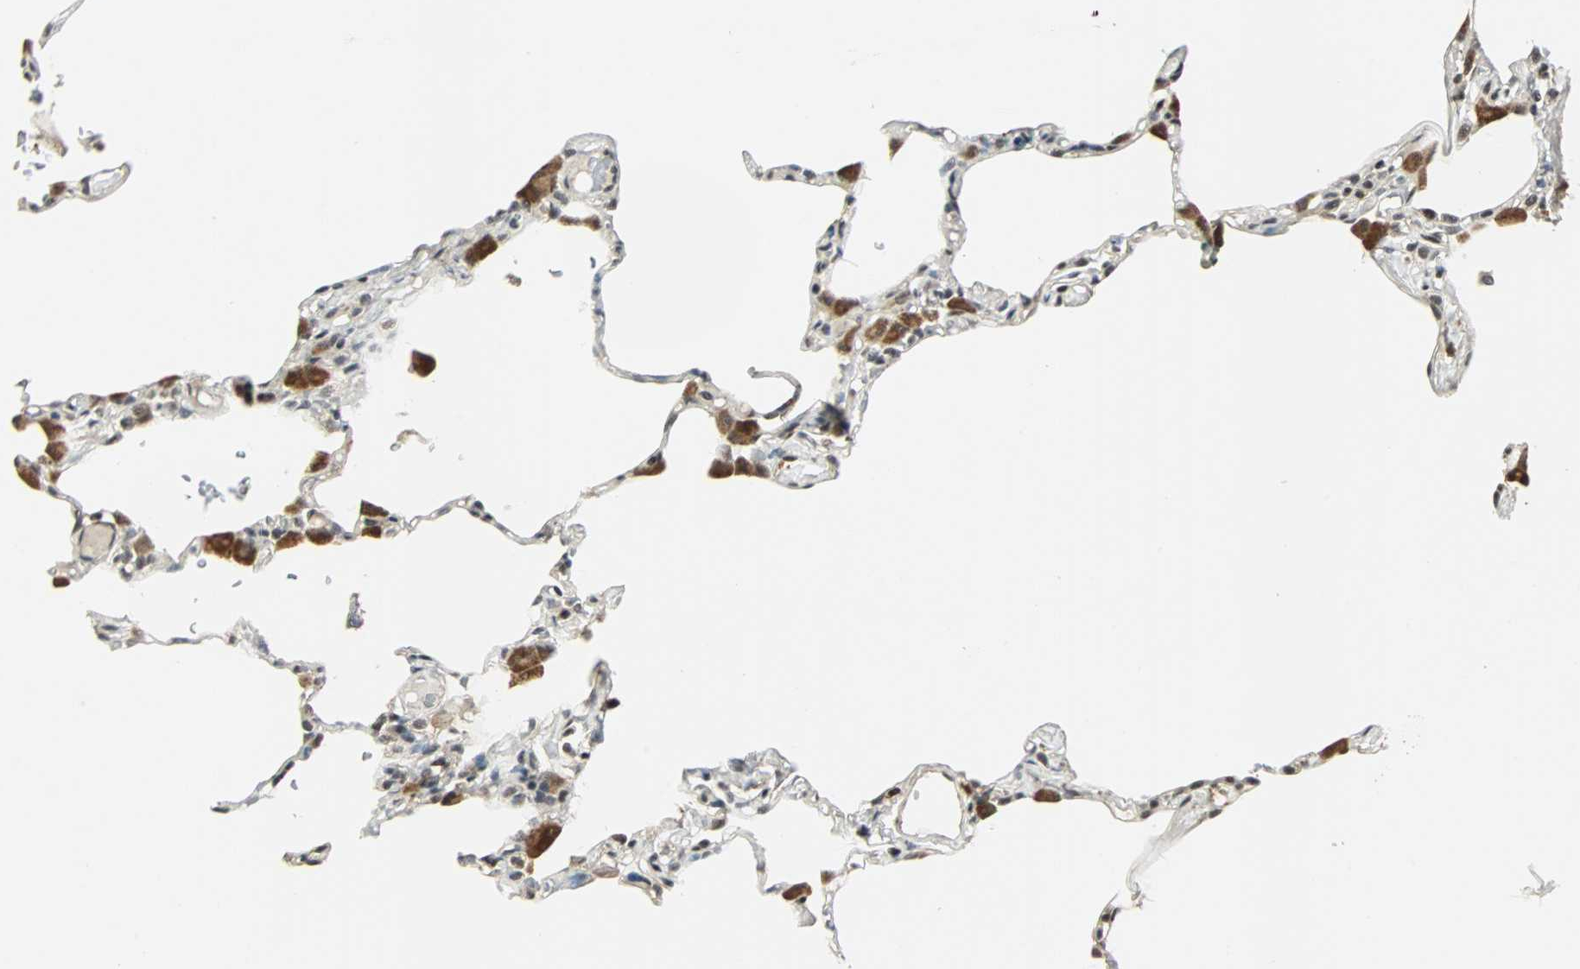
{"staining": {"intensity": "weak", "quantity": ">75%", "location": "nuclear"}, "tissue": "lung", "cell_type": "Alveolar cells", "image_type": "normal", "snomed": [{"axis": "morphology", "description": "Normal tissue, NOS"}, {"axis": "topography", "description": "Lung"}], "caption": "Alveolar cells demonstrate weak nuclear staining in approximately >75% of cells in unremarkable lung.", "gene": "MED4", "patient": {"sex": "female", "age": 49}}